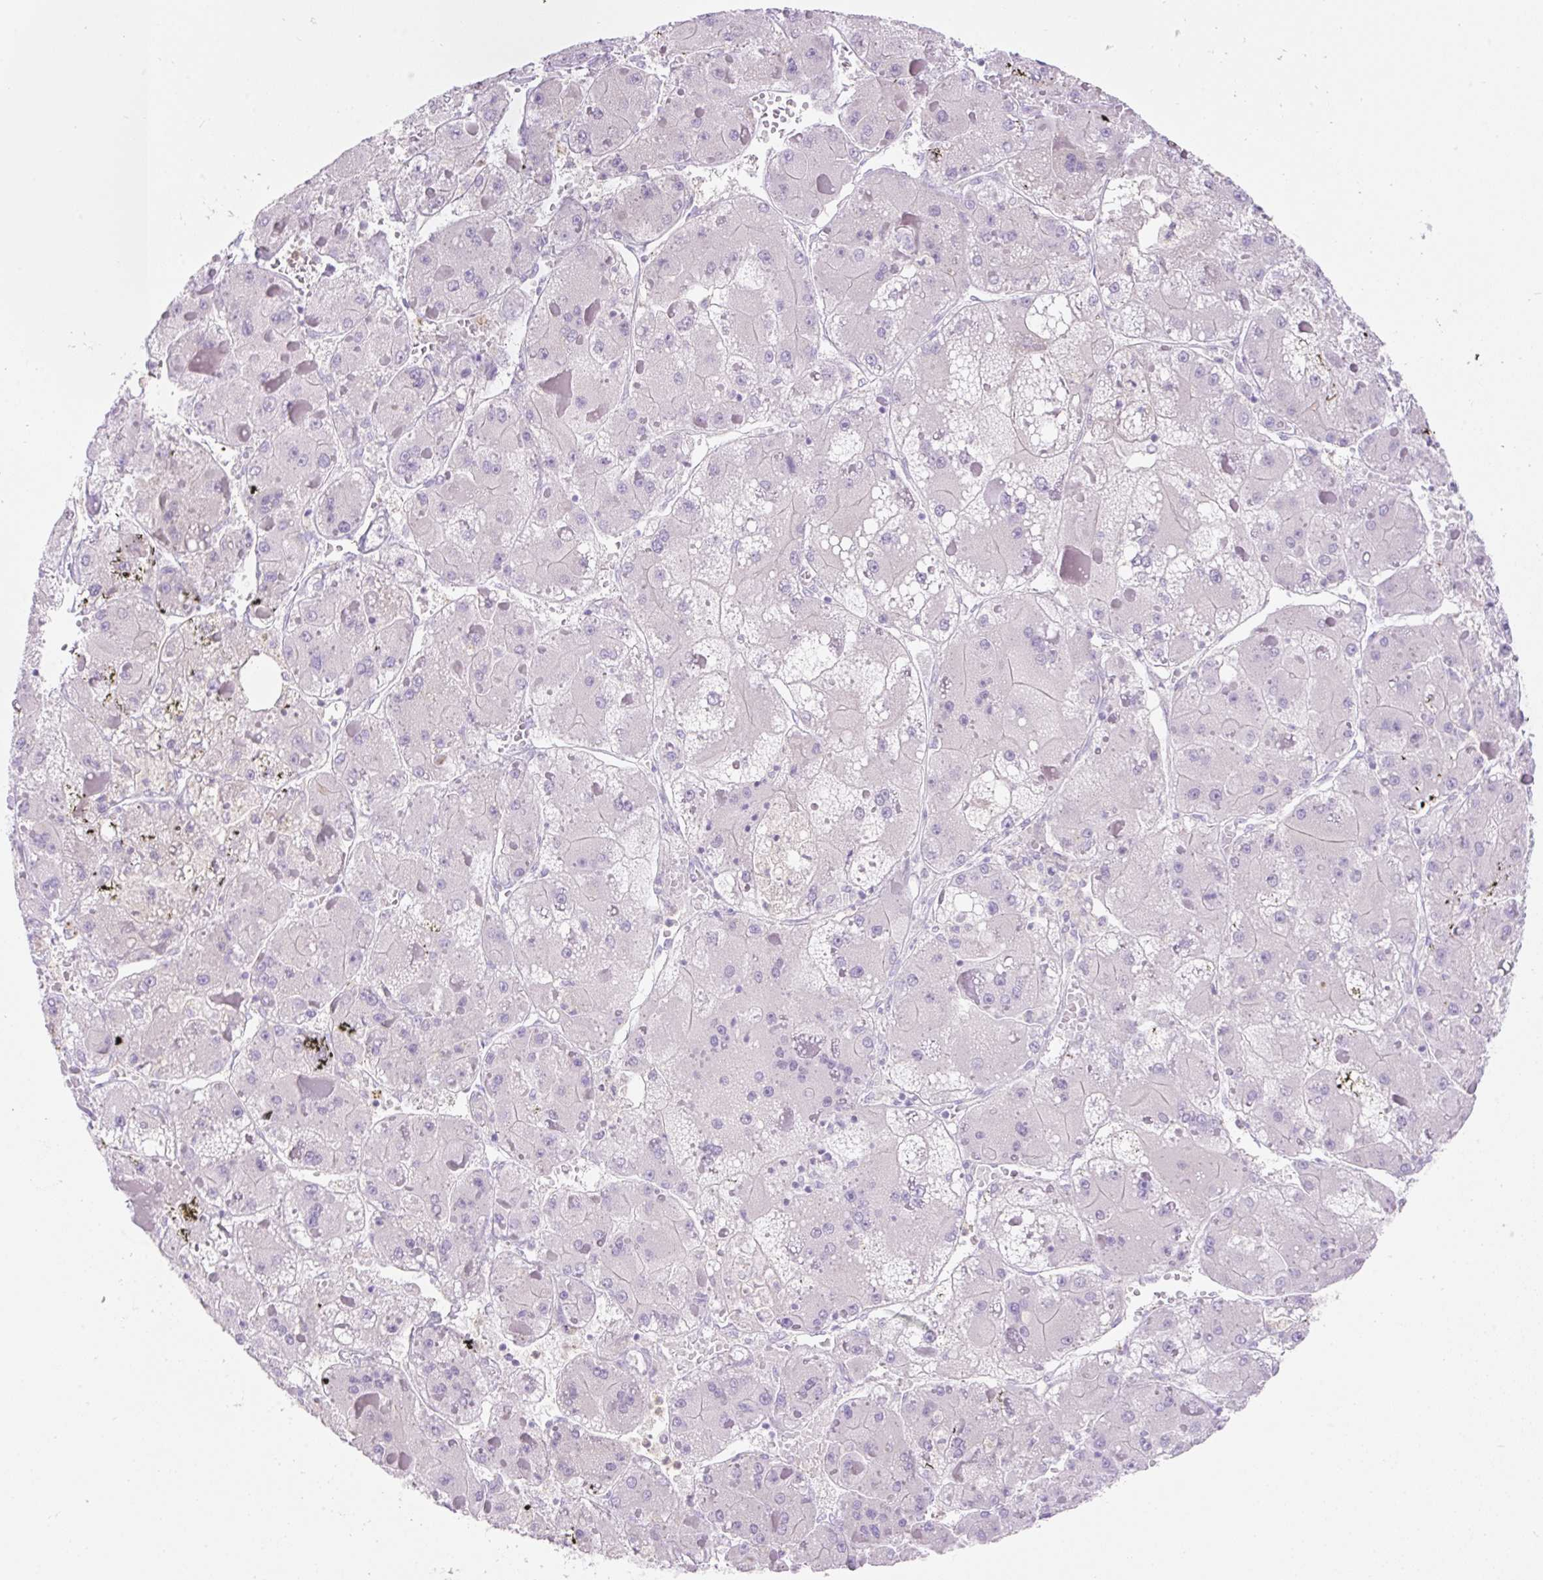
{"staining": {"intensity": "negative", "quantity": "none", "location": "none"}, "tissue": "liver cancer", "cell_type": "Tumor cells", "image_type": "cancer", "snomed": [{"axis": "morphology", "description": "Carcinoma, Hepatocellular, NOS"}, {"axis": "topography", "description": "Liver"}], "caption": "Tumor cells are negative for protein expression in human liver hepatocellular carcinoma. Nuclei are stained in blue.", "gene": "TDRD15", "patient": {"sex": "female", "age": 73}}